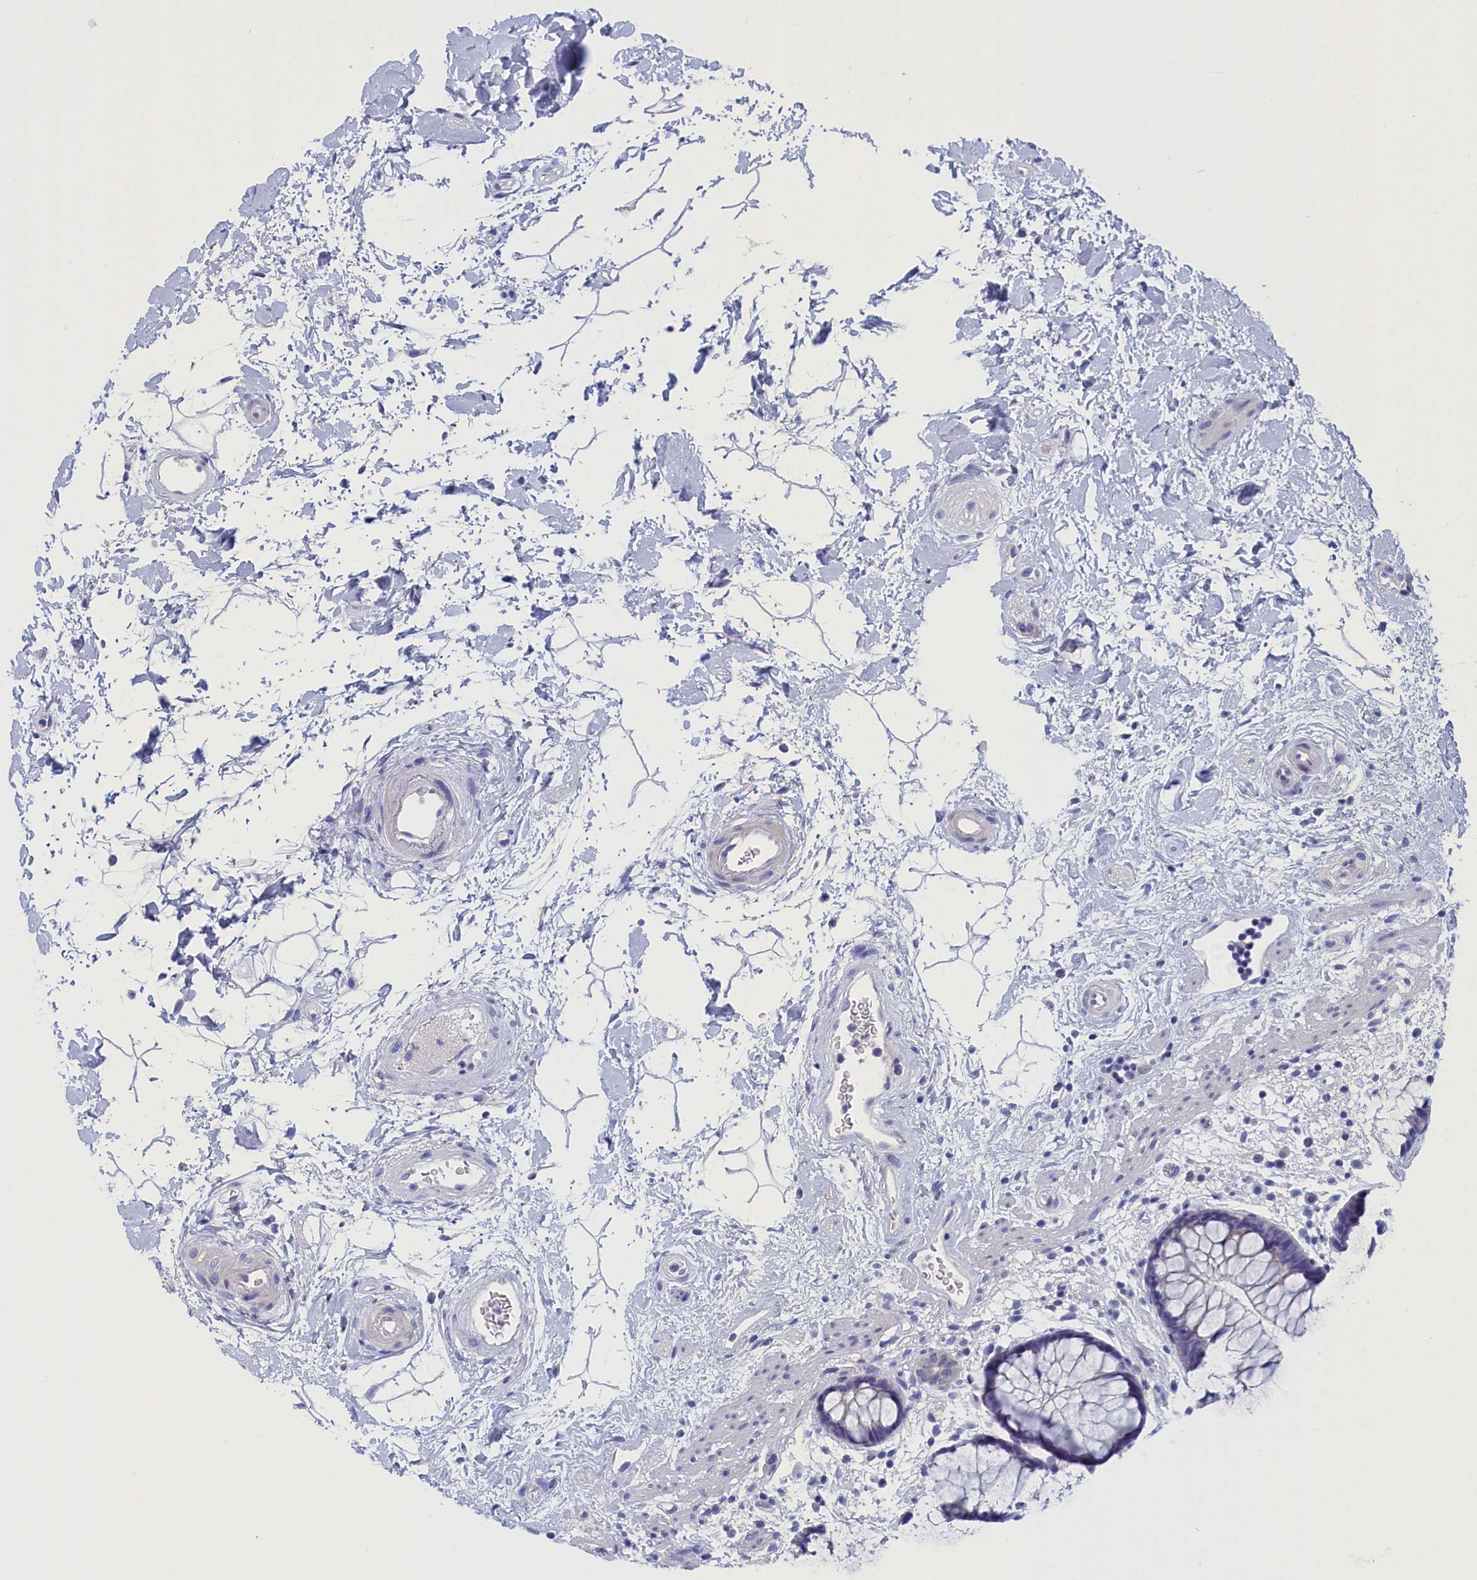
{"staining": {"intensity": "negative", "quantity": "none", "location": "none"}, "tissue": "rectum", "cell_type": "Glandular cells", "image_type": "normal", "snomed": [{"axis": "morphology", "description": "Normal tissue, NOS"}, {"axis": "topography", "description": "Rectum"}], "caption": "This is an IHC photomicrograph of normal rectum. There is no positivity in glandular cells.", "gene": "ANKRD2", "patient": {"sex": "male", "age": 51}}